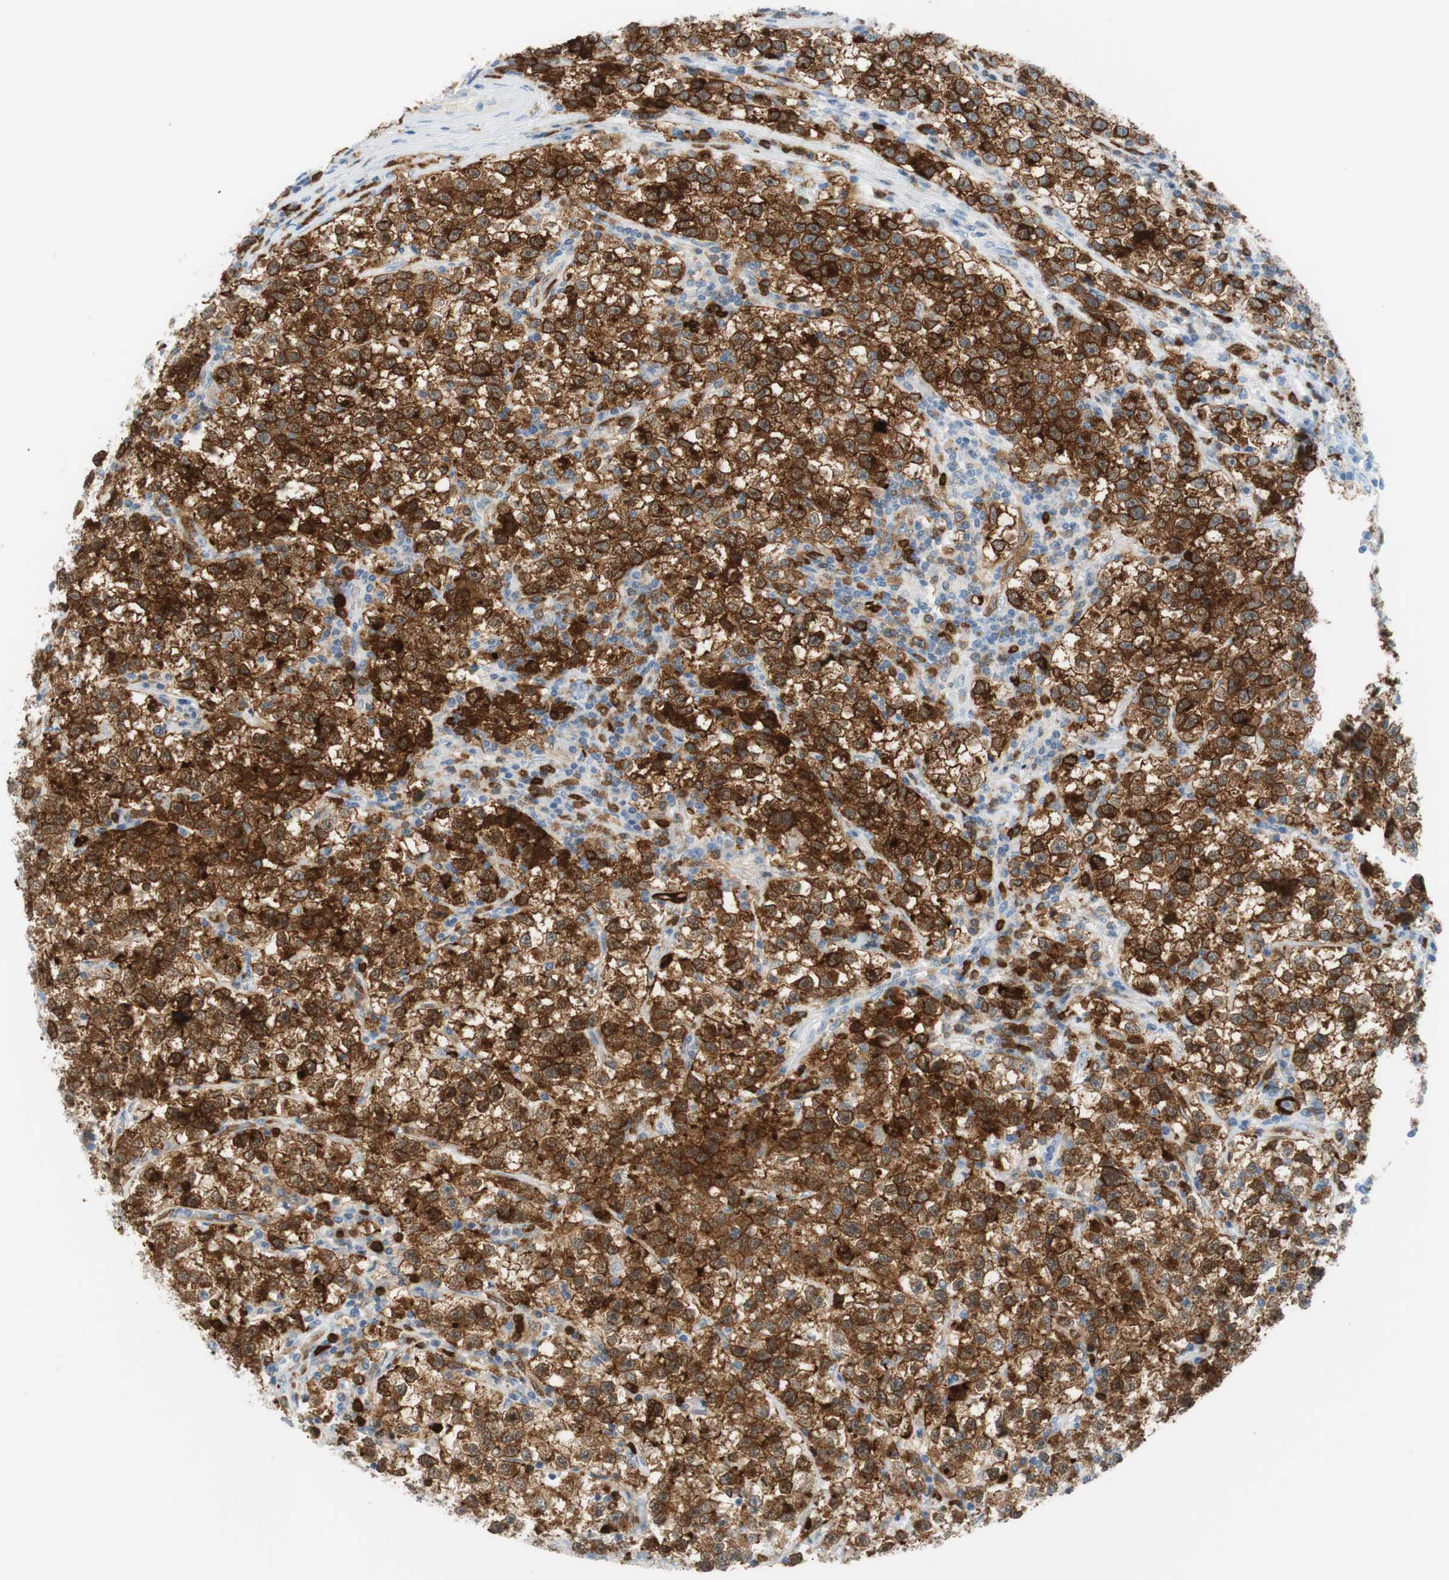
{"staining": {"intensity": "strong", "quantity": "25%-75%", "location": "cytoplasmic/membranous"}, "tissue": "testis cancer", "cell_type": "Tumor cells", "image_type": "cancer", "snomed": [{"axis": "morphology", "description": "Seminoma, NOS"}, {"axis": "topography", "description": "Testis"}], "caption": "Immunohistochemical staining of human testis cancer shows high levels of strong cytoplasmic/membranous staining in approximately 25%-75% of tumor cells.", "gene": "STMN1", "patient": {"sex": "male", "age": 22}}